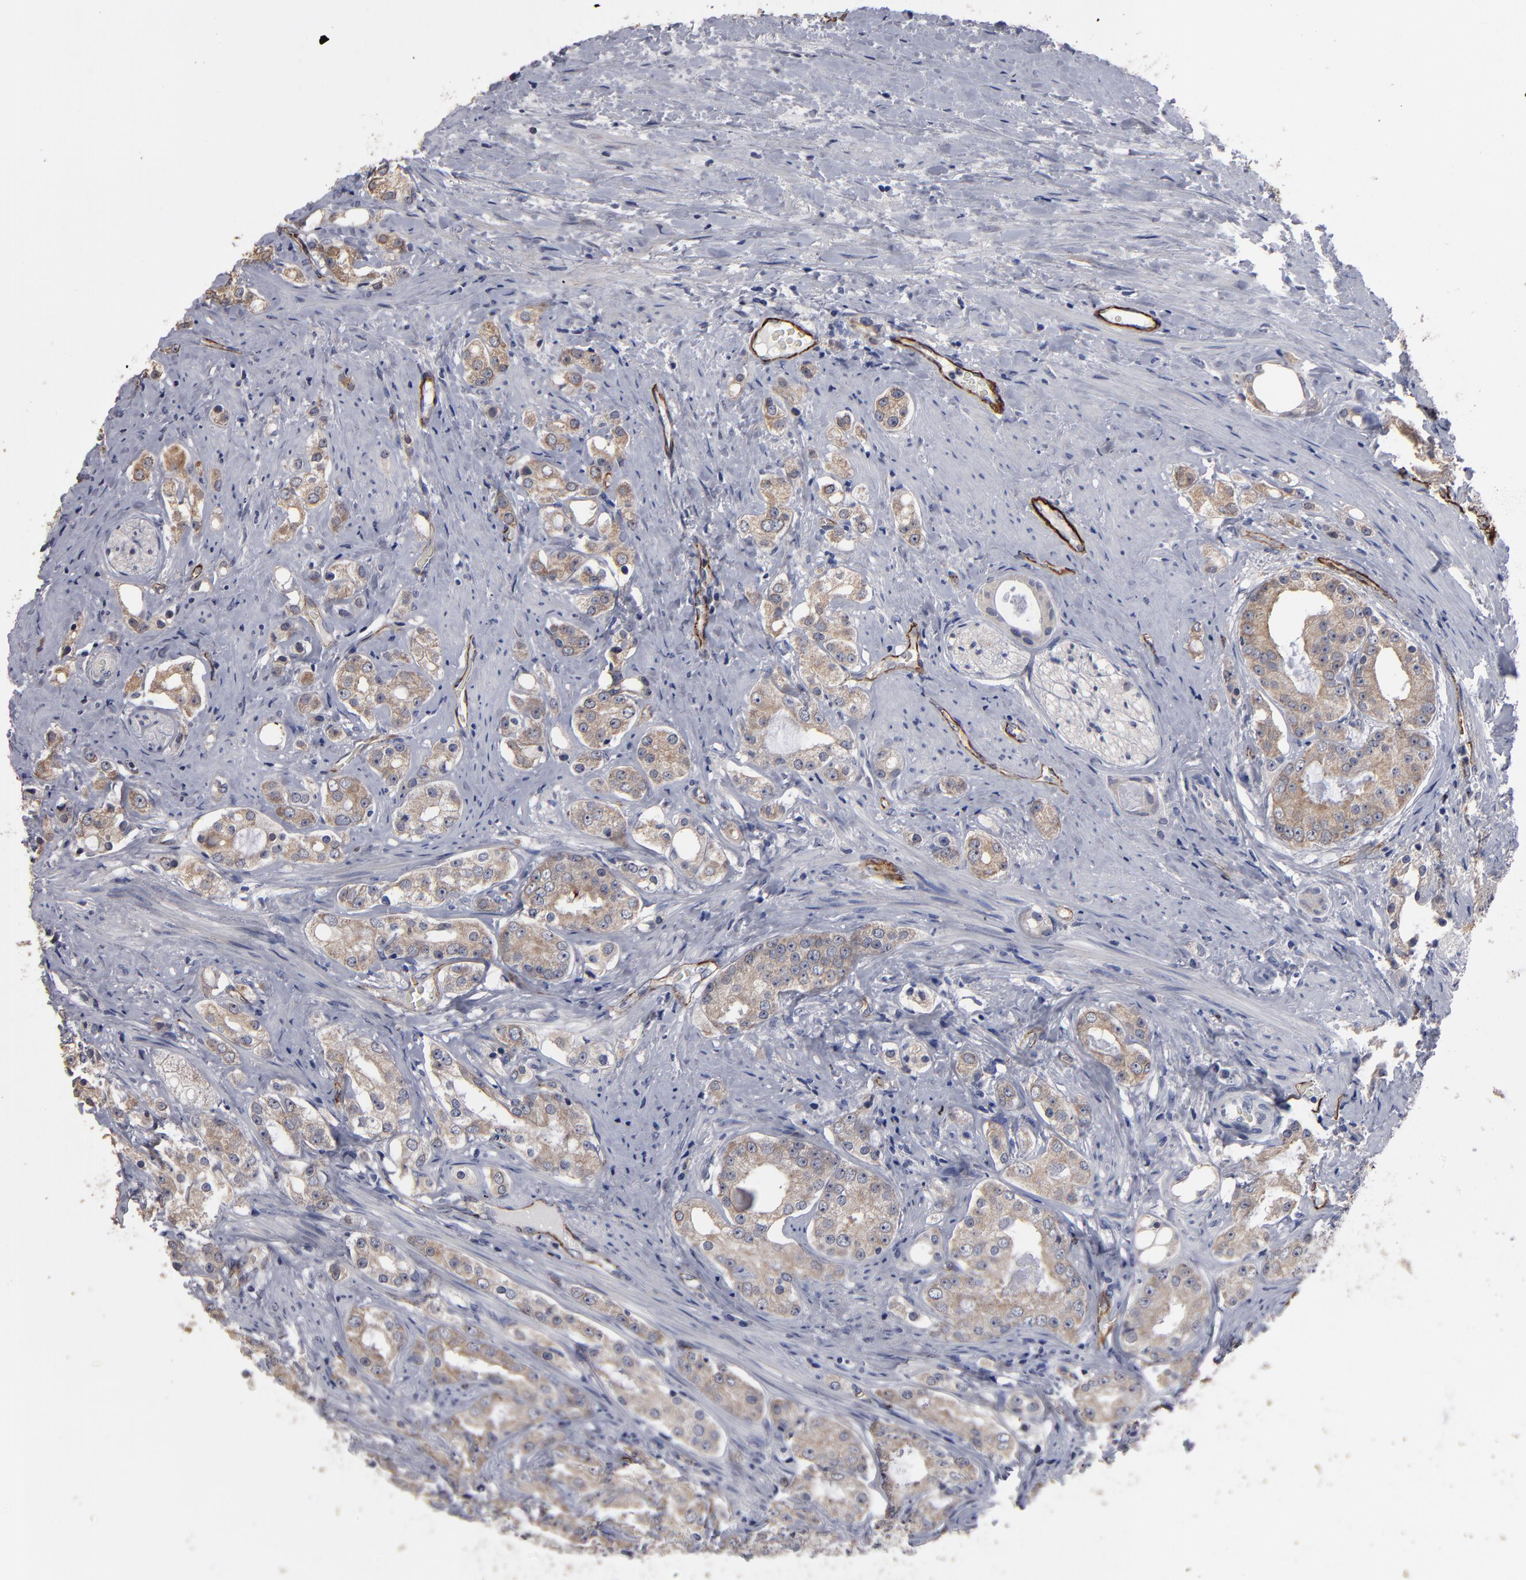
{"staining": {"intensity": "moderate", "quantity": ">75%", "location": "cytoplasmic/membranous"}, "tissue": "prostate cancer", "cell_type": "Tumor cells", "image_type": "cancer", "snomed": [{"axis": "morphology", "description": "Adenocarcinoma, High grade"}, {"axis": "topography", "description": "Prostate"}], "caption": "Protein expression analysis of human prostate cancer (adenocarcinoma (high-grade)) reveals moderate cytoplasmic/membranous positivity in about >75% of tumor cells. (DAB (3,3'-diaminobenzidine) = brown stain, brightfield microscopy at high magnification).", "gene": "ZNF175", "patient": {"sex": "male", "age": 68}}